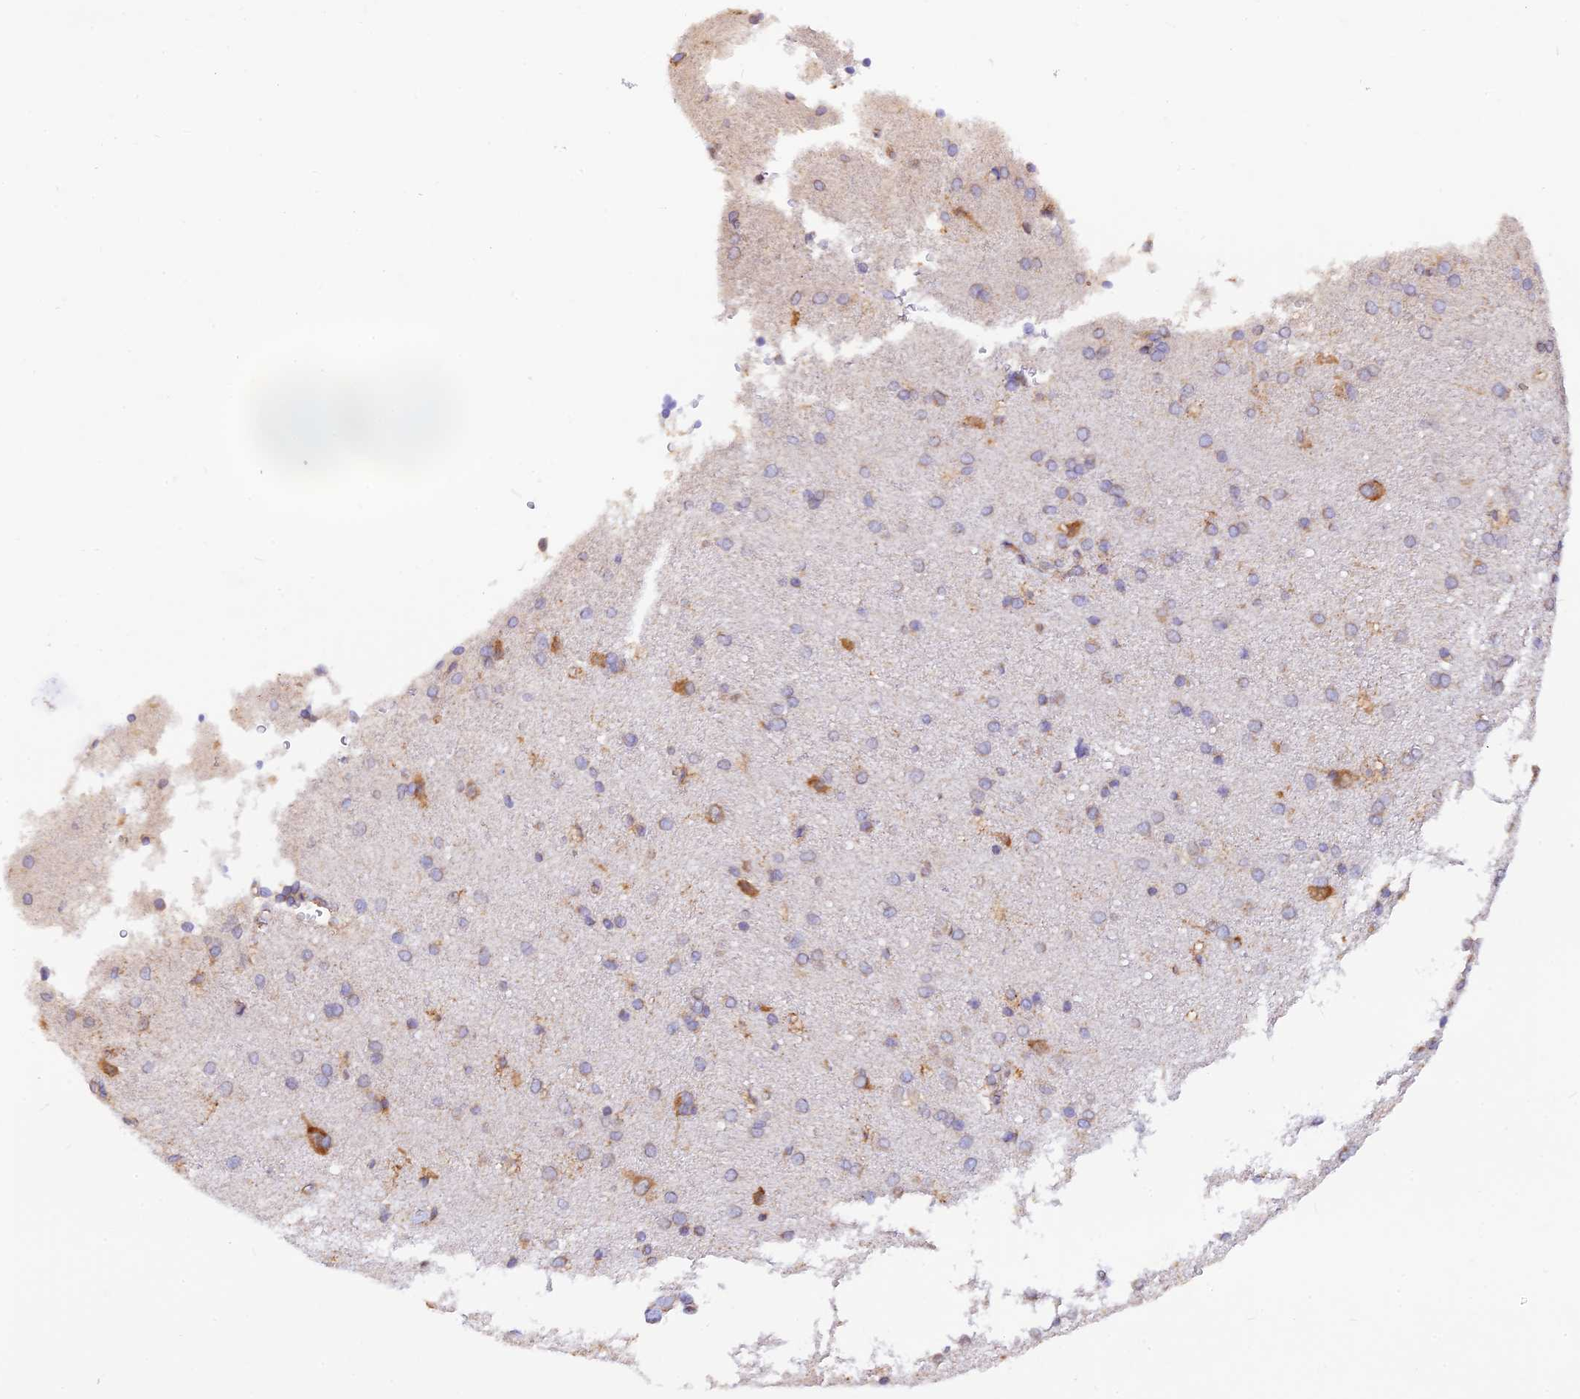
{"staining": {"intensity": "negative", "quantity": "none", "location": "none"}, "tissue": "cerebral cortex", "cell_type": "Endothelial cells", "image_type": "normal", "snomed": [{"axis": "morphology", "description": "Normal tissue, NOS"}, {"axis": "topography", "description": "Cerebral cortex"}], "caption": "Immunohistochemical staining of unremarkable human cerebral cortex displays no significant expression in endothelial cells.", "gene": "RPL5", "patient": {"sex": "male", "age": 62}}